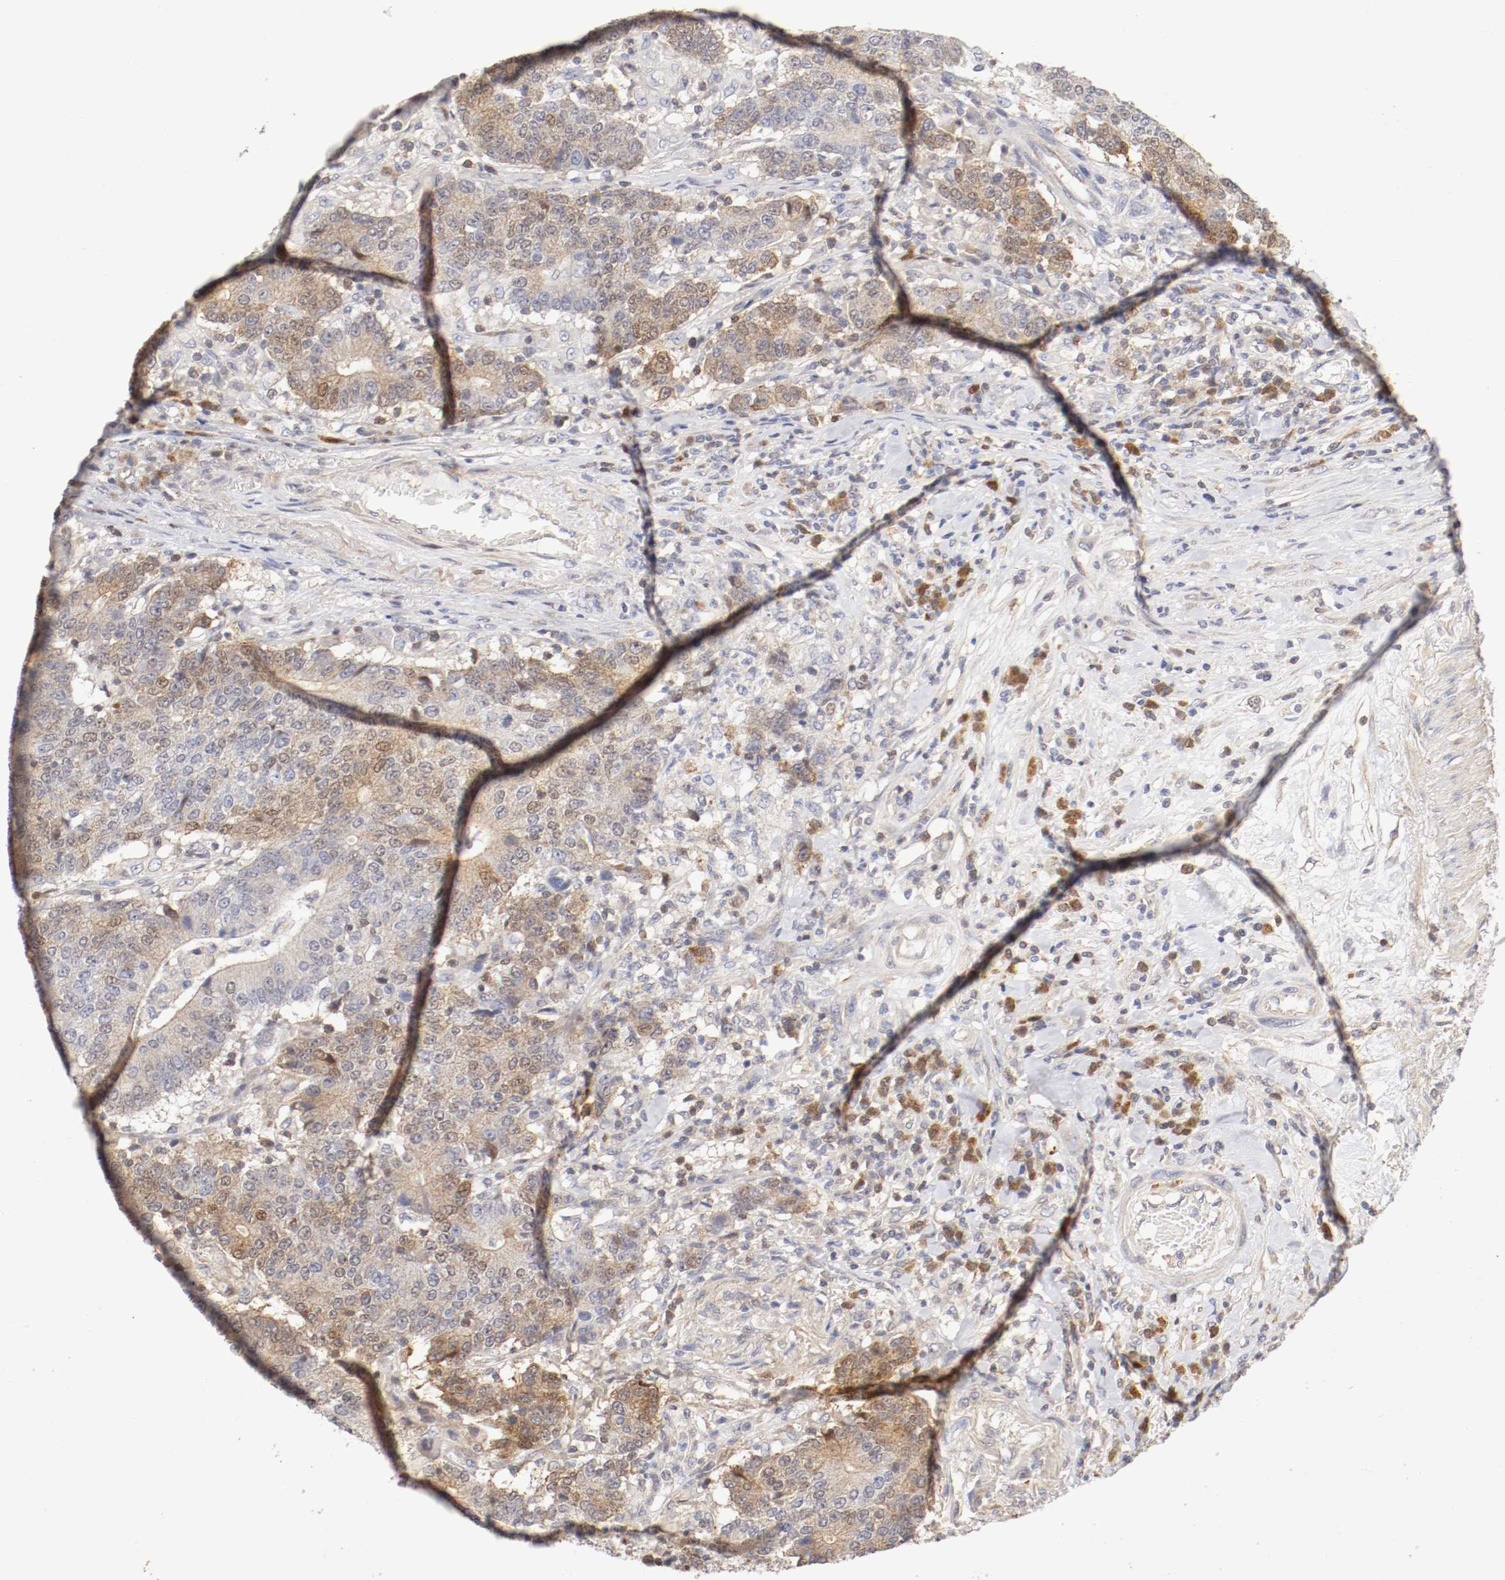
{"staining": {"intensity": "weak", "quantity": ">75%", "location": "cytoplasmic/membranous,nuclear"}, "tissue": "colorectal cancer", "cell_type": "Tumor cells", "image_type": "cancer", "snomed": [{"axis": "morphology", "description": "Normal tissue, NOS"}, {"axis": "morphology", "description": "Adenocarcinoma, NOS"}, {"axis": "topography", "description": "Colon"}], "caption": "Immunohistochemistry micrograph of neoplastic tissue: colorectal cancer stained using IHC reveals low levels of weak protein expression localized specifically in the cytoplasmic/membranous and nuclear of tumor cells, appearing as a cytoplasmic/membranous and nuclear brown color.", "gene": "CDK6", "patient": {"sex": "female", "age": 75}}